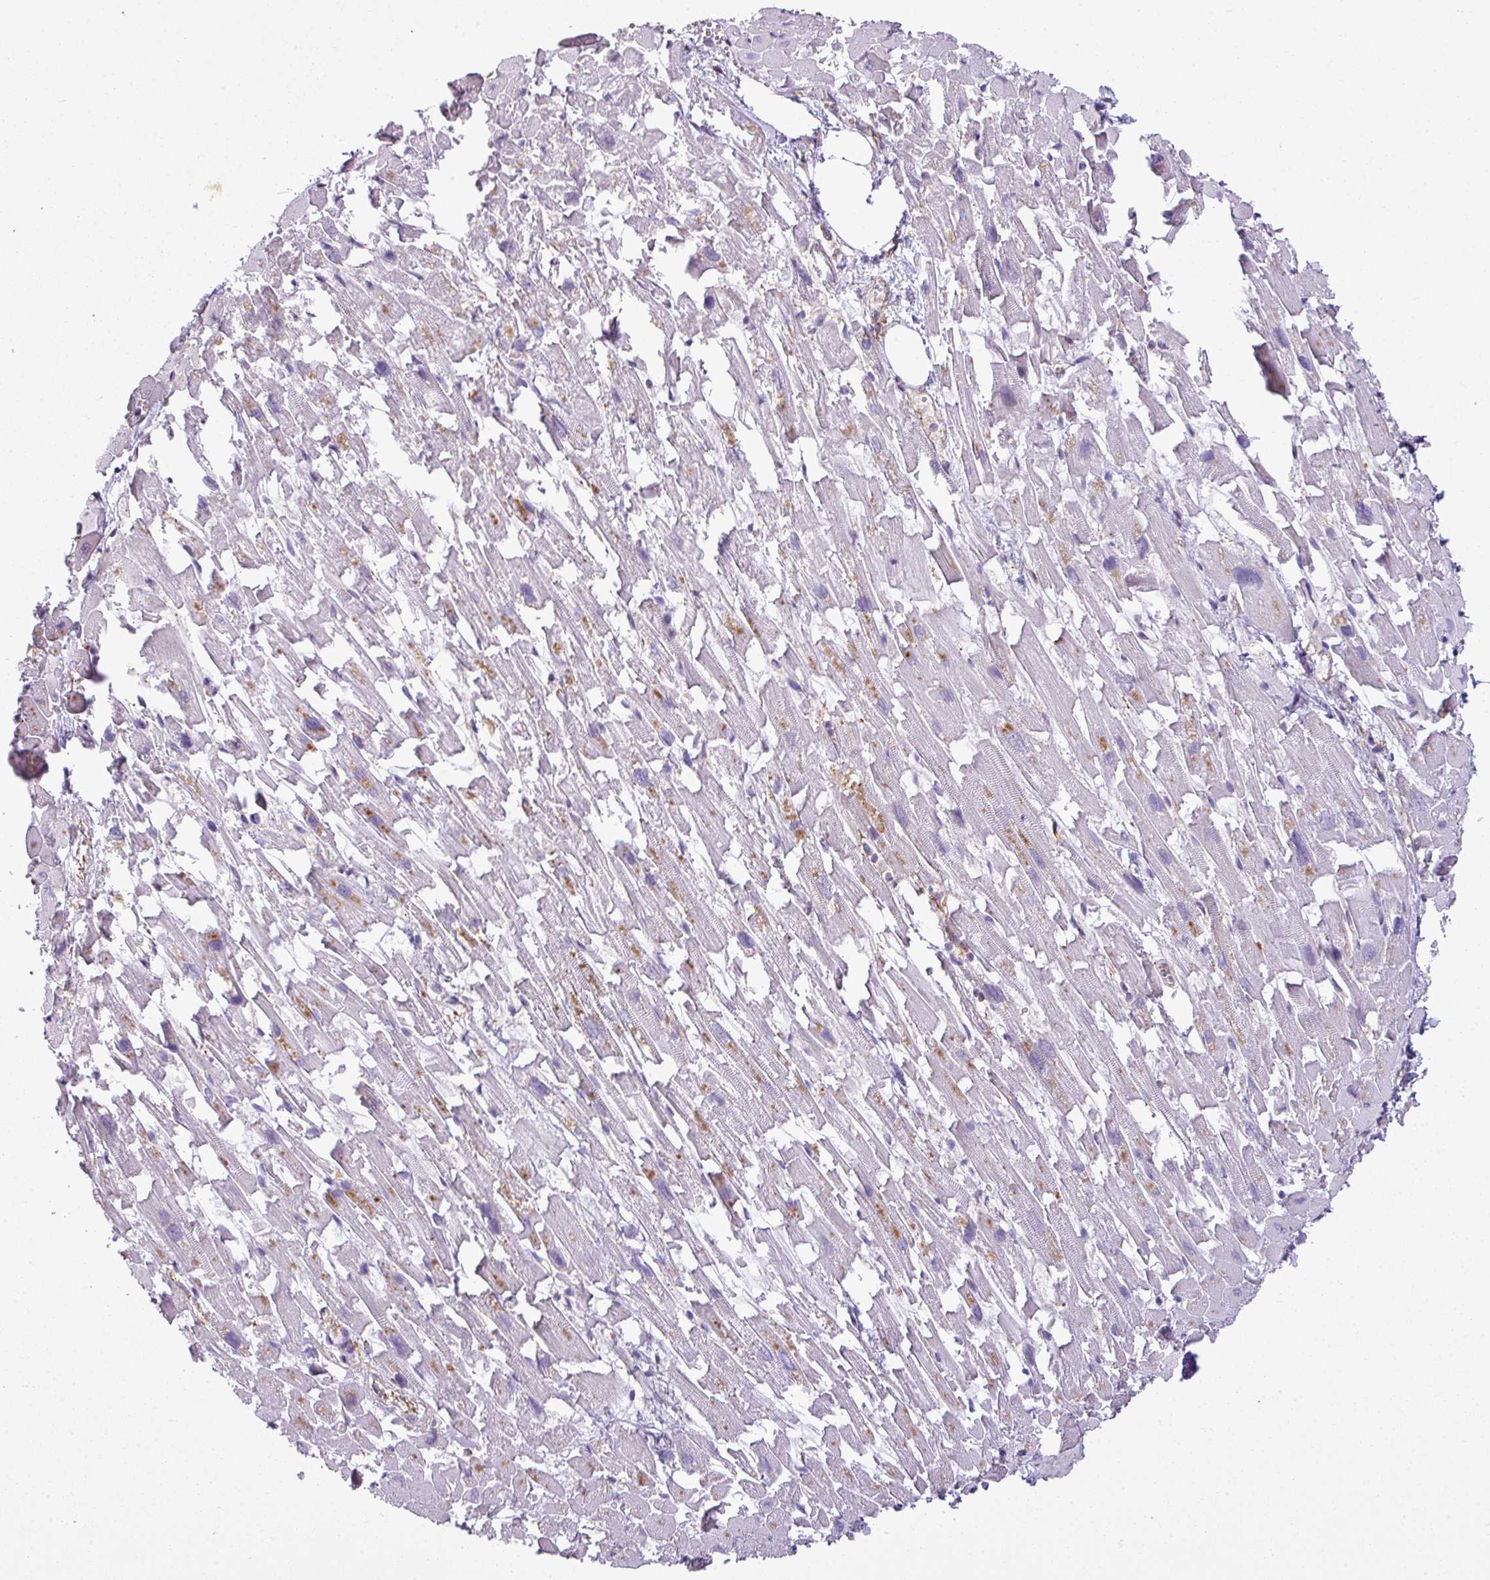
{"staining": {"intensity": "negative", "quantity": "none", "location": "none"}, "tissue": "heart muscle", "cell_type": "Cardiomyocytes", "image_type": "normal", "snomed": [{"axis": "morphology", "description": "Normal tissue, NOS"}, {"axis": "topography", "description": "Heart"}], "caption": "High power microscopy micrograph of an immunohistochemistry (IHC) image of unremarkable heart muscle, revealing no significant positivity in cardiomyocytes. (Brightfield microscopy of DAB (3,3'-diaminobenzidine) immunohistochemistry at high magnification).", "gene": "XNDC1N", "patient": {"sex": "female", "age": 64}}